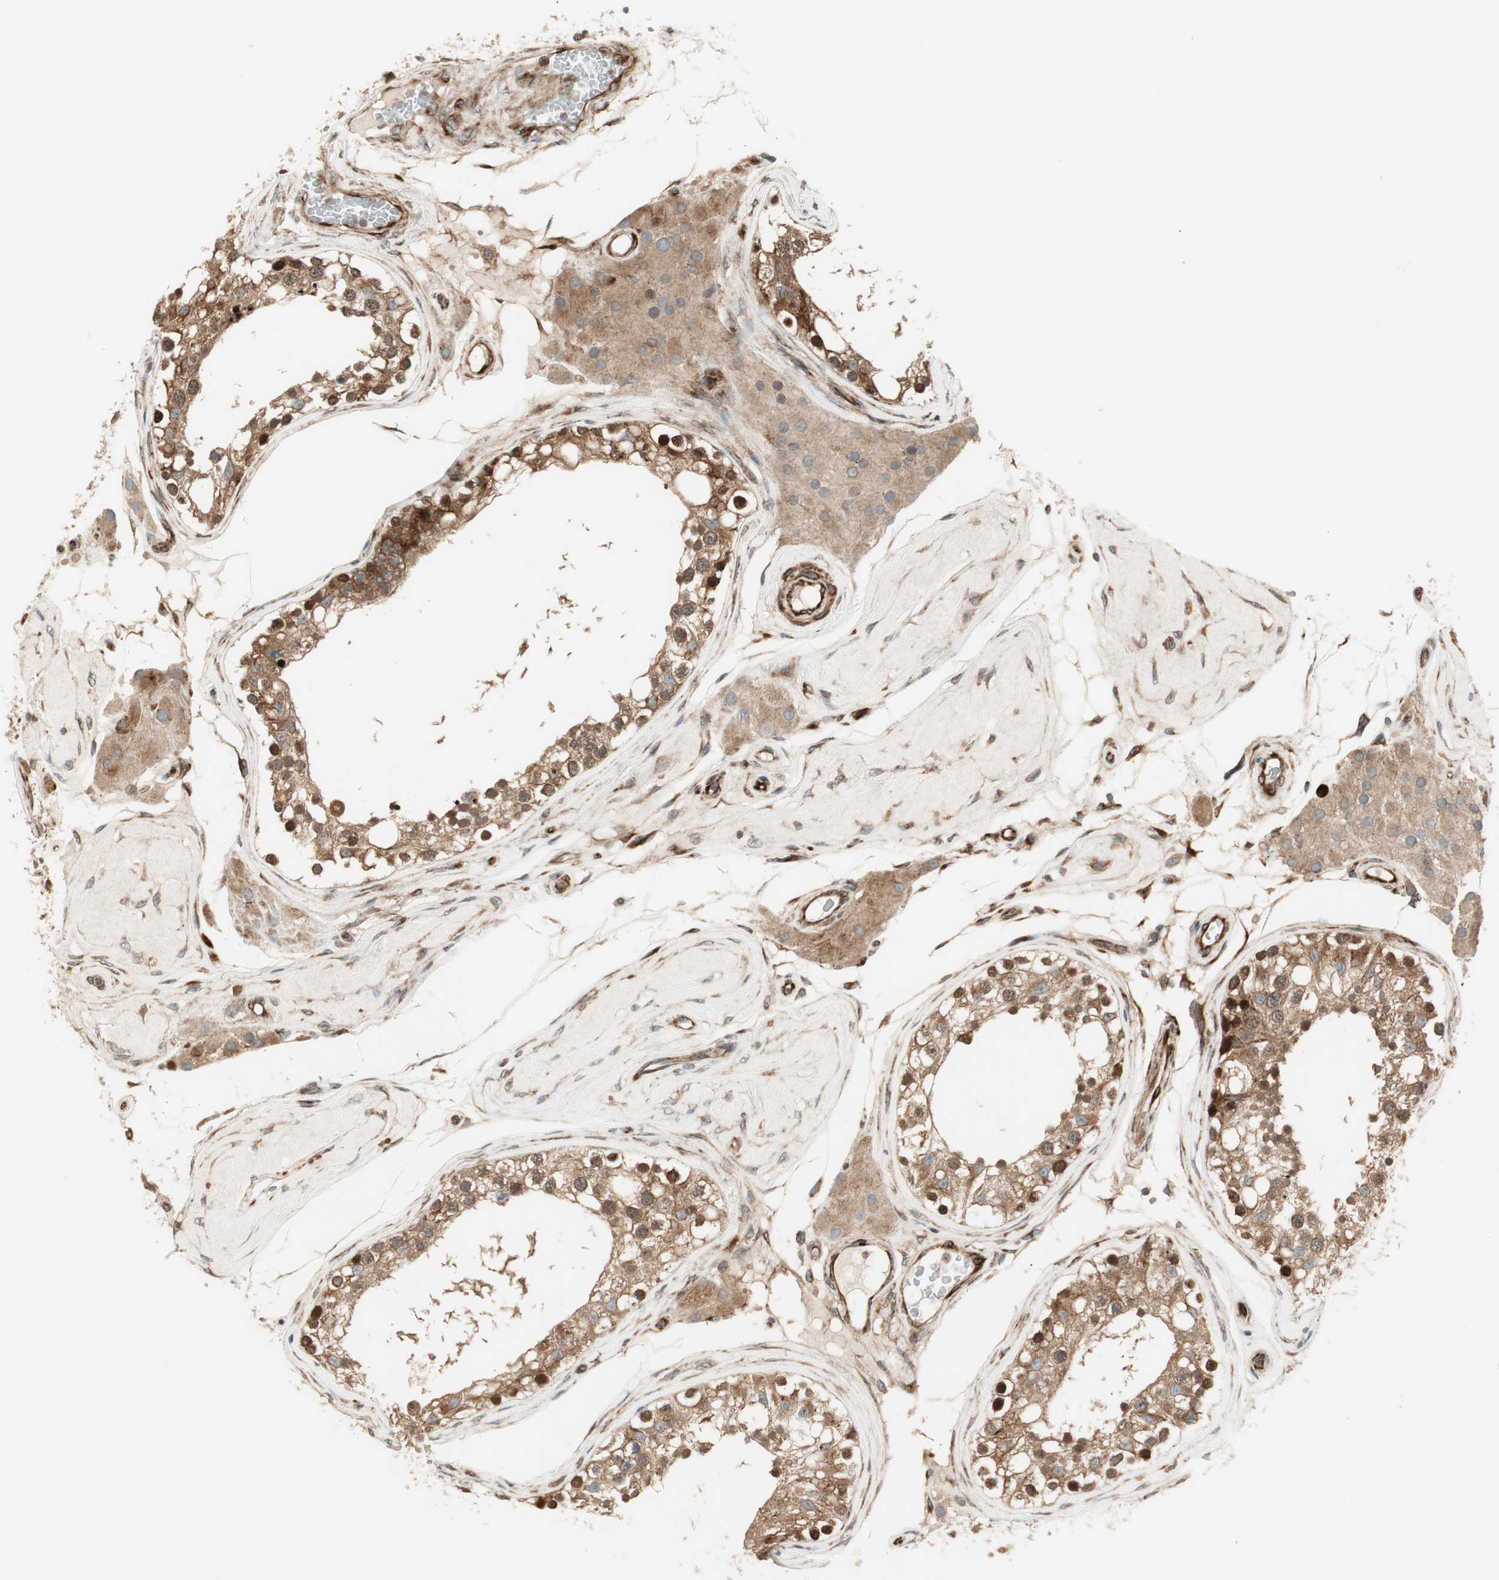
{"staining": {"intensity": "strong", "quantity": ">75%", "location": "cytoplasmic/membranous,nuclear"}, "tissue": "testis", "cell_type": "Cells in seminiferous ducts", "image_type": "normal", "snomed": [{"axis": "morphology", "description": "Normal tissue, NOS"}, {"axis": "topography", "description": "Testis"}], "caption": "This micrograph shows immunohistochemistry (IHC) staining of normal human testis, with high strong cytoplasmic/membranous,nuclear positivity in approximately >75% of cells in seminiferous ducts.", "gene": "PPP2R5E", "patient": {"sex": "male", "age": 68}}